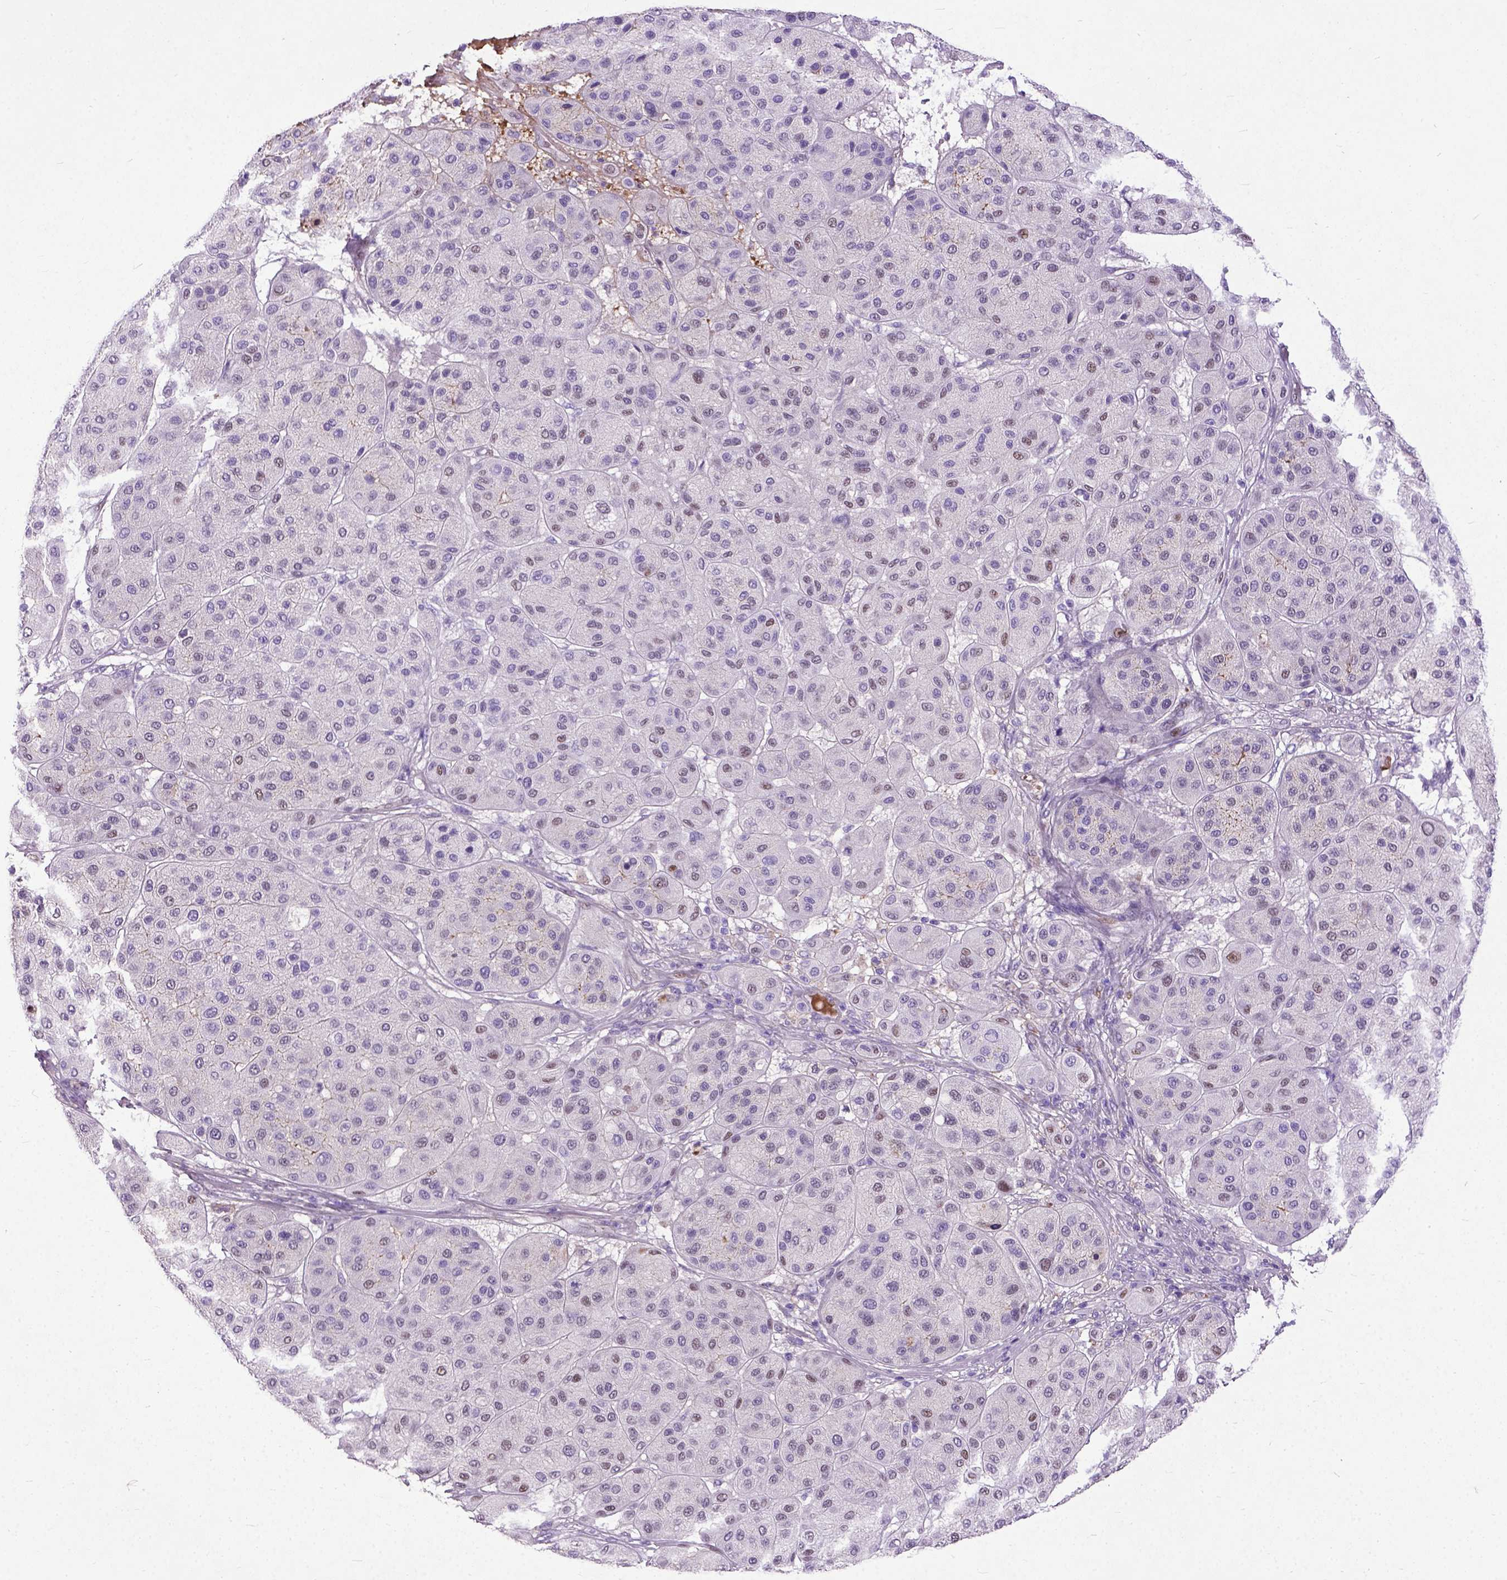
{"staining": {"intensity": "negative", "quantity": "none", "location": "none"}, "tissue": "melanoma", "cell_type": "Tumor cells", "image_type": "cancer", "snomed": [{"axis": "morphology", "description": "Malignant melanoma, Metastatic site"}, {"axis": "topography", "description": "Smooth muscle"}], "caption": "Tumor cells are negative for protein expression in human malignant melanoma (metastatic site).", "gene": "ADAMTS8", "patient": {"sex": "male", "age": 41}}